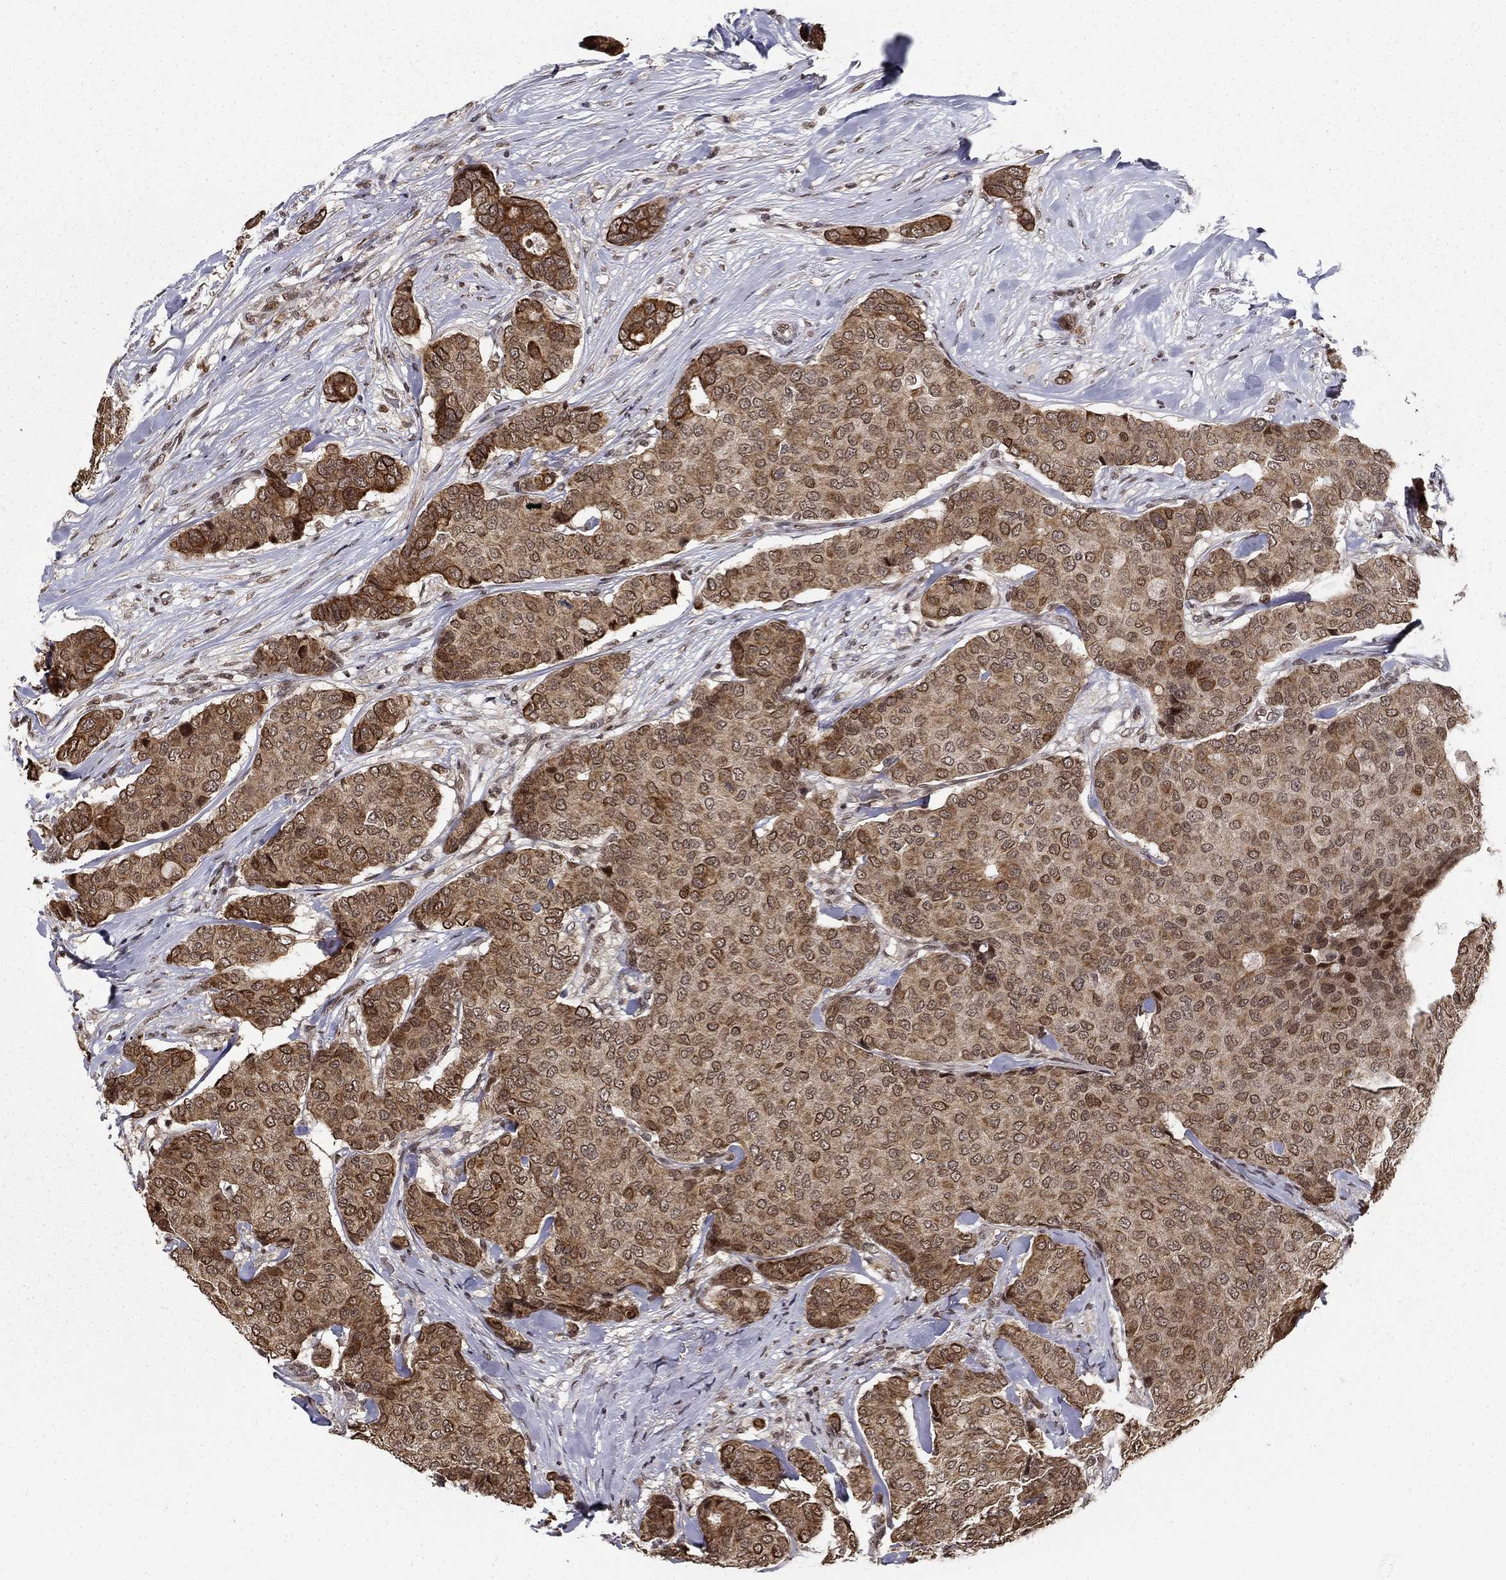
{"staining": {"intensity": "moderate", "quantity": ">75%", "location": "cytoplasmic/membranous"}, "tissue": "breast cancer", "cell_type": "Tumor cells", "image_type": "cancer", "snomed": [{"axis": "morphology", "description": "Duct carcinoma"}, {"axis": "topography", "description": "Breast"}], "caption": "Tumor cells exhibit medium levels of moderate cytoplasmic/membranous positivity in about >75% of cells in breast intraductal carcinoma.", "gene": "CDCA7L", "patient": {"sex": "female", "age": 75}}